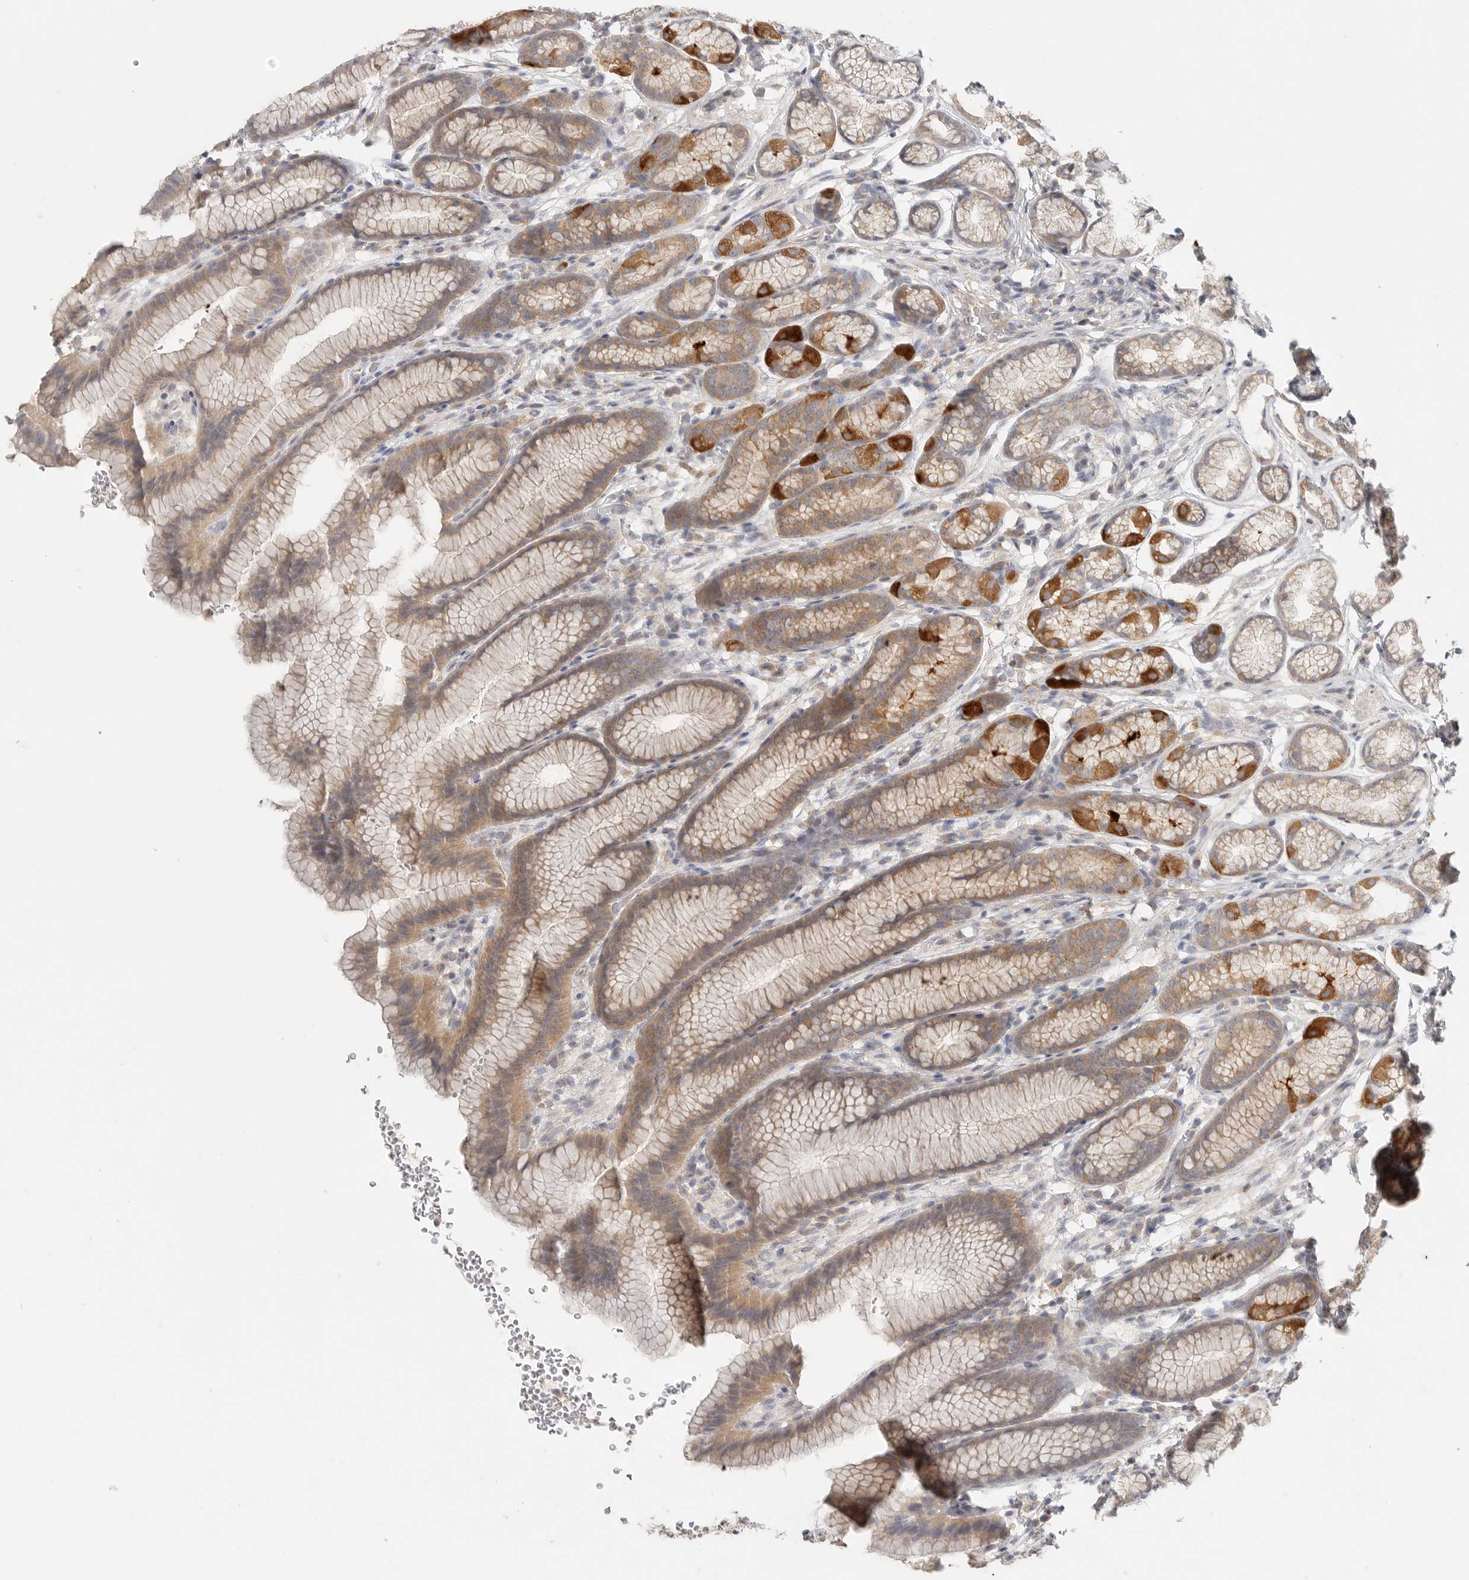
{"staining": {"intensity": "strong", "quantity": "<25%", "location": "cytoplasmic/membranous"}, "tissue": "stomach", "cell_type": "Glandular cells", "image_type": "normal", "snomed": [{"axis": "morphology", "description": "Normal tissue, NOS"}, {"axis": "topography", "description": "Stomach"}], "caption": "IHC (DAB) staining of benign stomach exhibits strong cytoplasmic/membranous protein positivity in approximately <25% of glandular cells.", "gene": "HDAC6", "patient": {"sex": "male", "age": 42}}